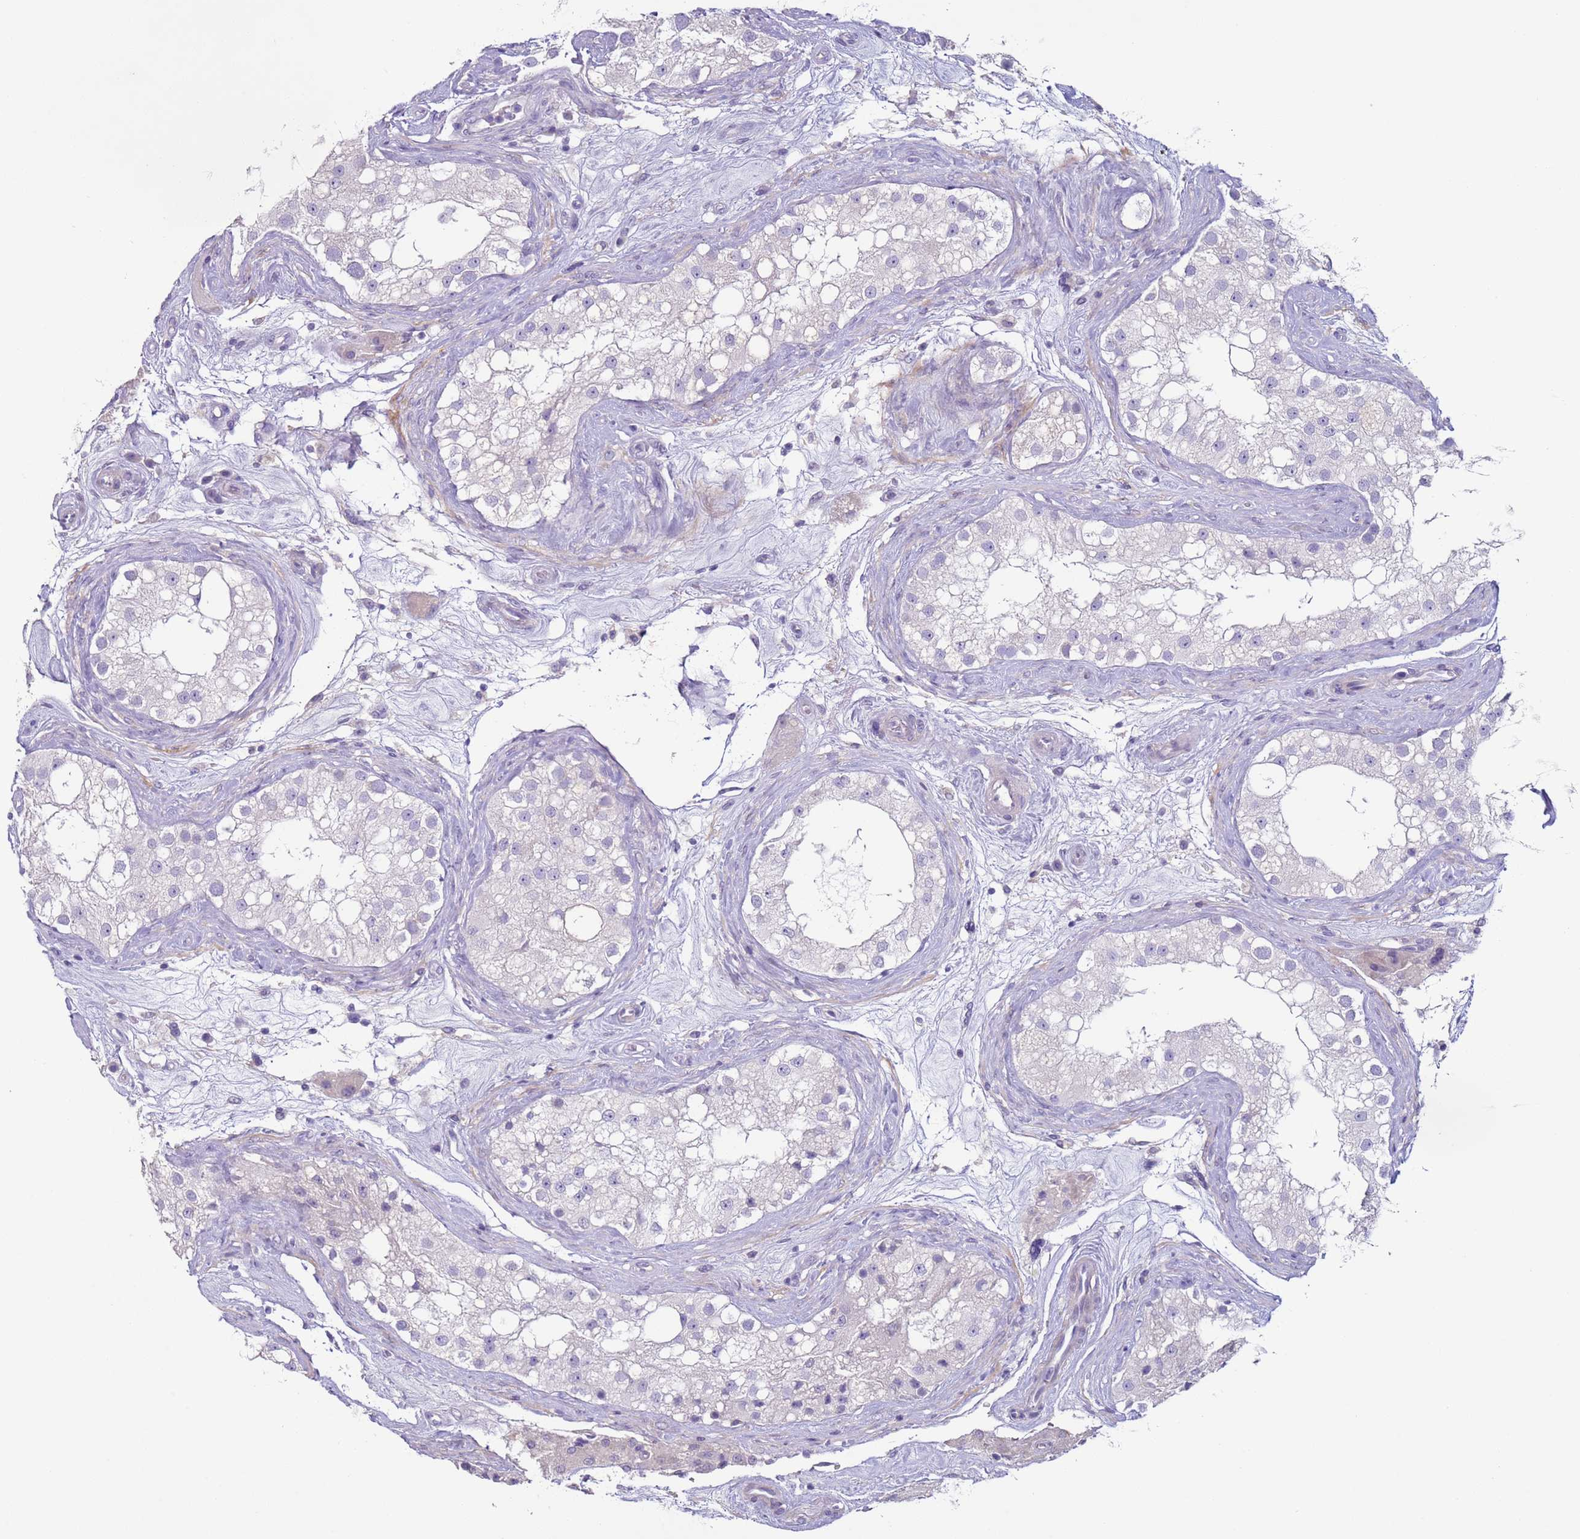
{"staining": {"intensity": "moderate", "quantity": "<25%", "location": "cytoplasmic/membranous"}, "tissue": "testis", "cell_type": "Cells in seminiferous ducts", "image_type": "normal", "snomed": [{"axis": "morphology", "description": "Normal tissue, NOS"}, {"axis": "topography", "description": "Testis"}], "caption": "Human testis stained for a protein (brown) reveals moderate cytoplasmic/membranous positive expression in approximately <25% of cells in seminiferous ducts.", "gene": "NPAP1", "patient": {"sex": "male", "age": 84}}